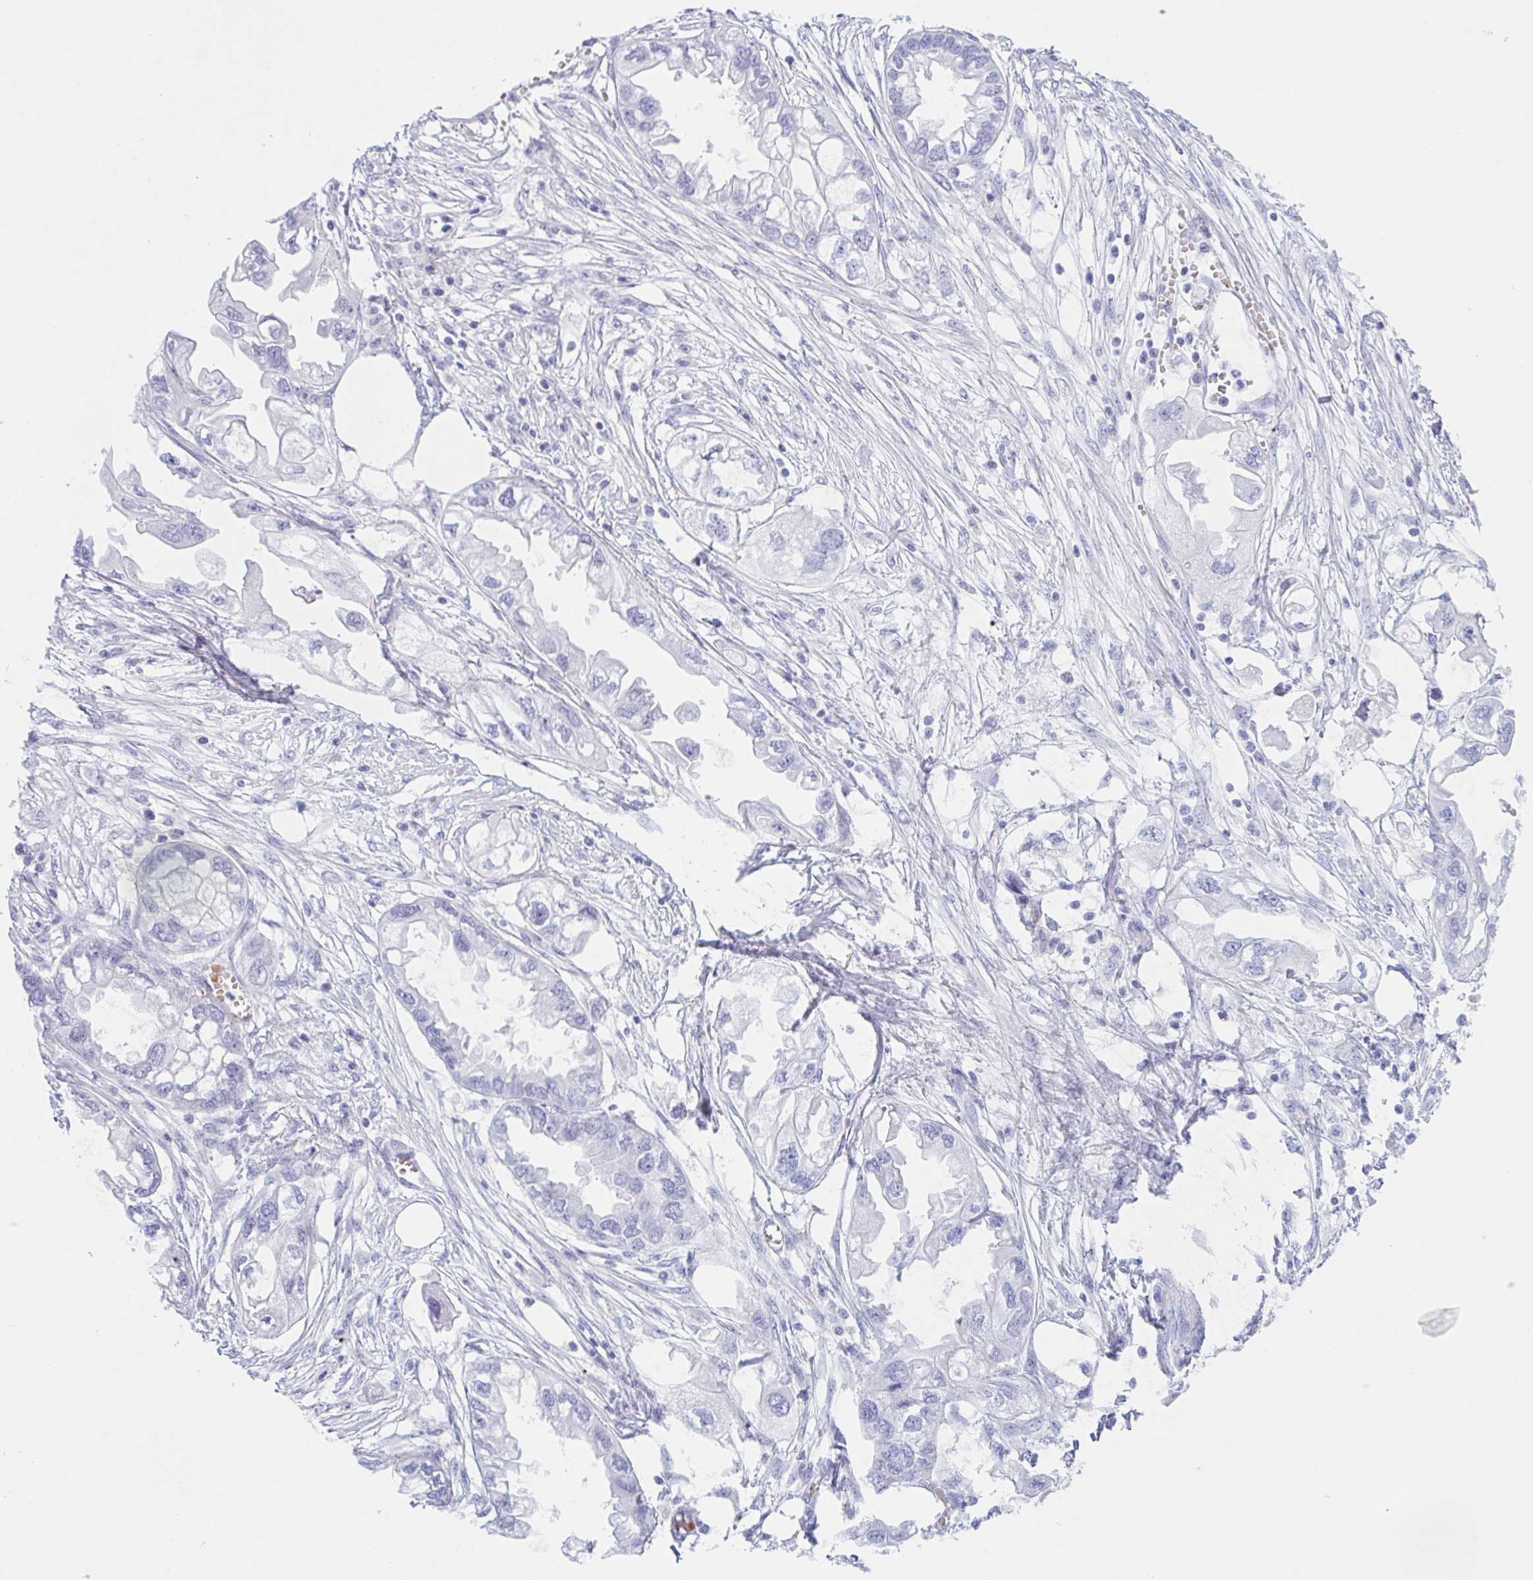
{"staining": {"intensity": "negative", "quantity": "none", "location": "none"}, "tissue": "endometrial cancer", "cell_type": "Tumor cells", "image_type": "cancer", "snomed": [{"axis": "morphology", "description": "Adenocarcinoma, NOS"}, {"axis": "morphology", "description": "Adenocarcinoma, metastatic, NOS"}, {"axis": "topography", "description": "Adipose tissue"}, {"axis": "topography", "description": "Endometrium"}], "caption": "Immunohistochemical staining of endometrial metastatic adenocarcinoma demonstrates no significant staining in tumor cells.", "gene": "ANKRD9", "patient": {"sex": "female", "age": 67}}